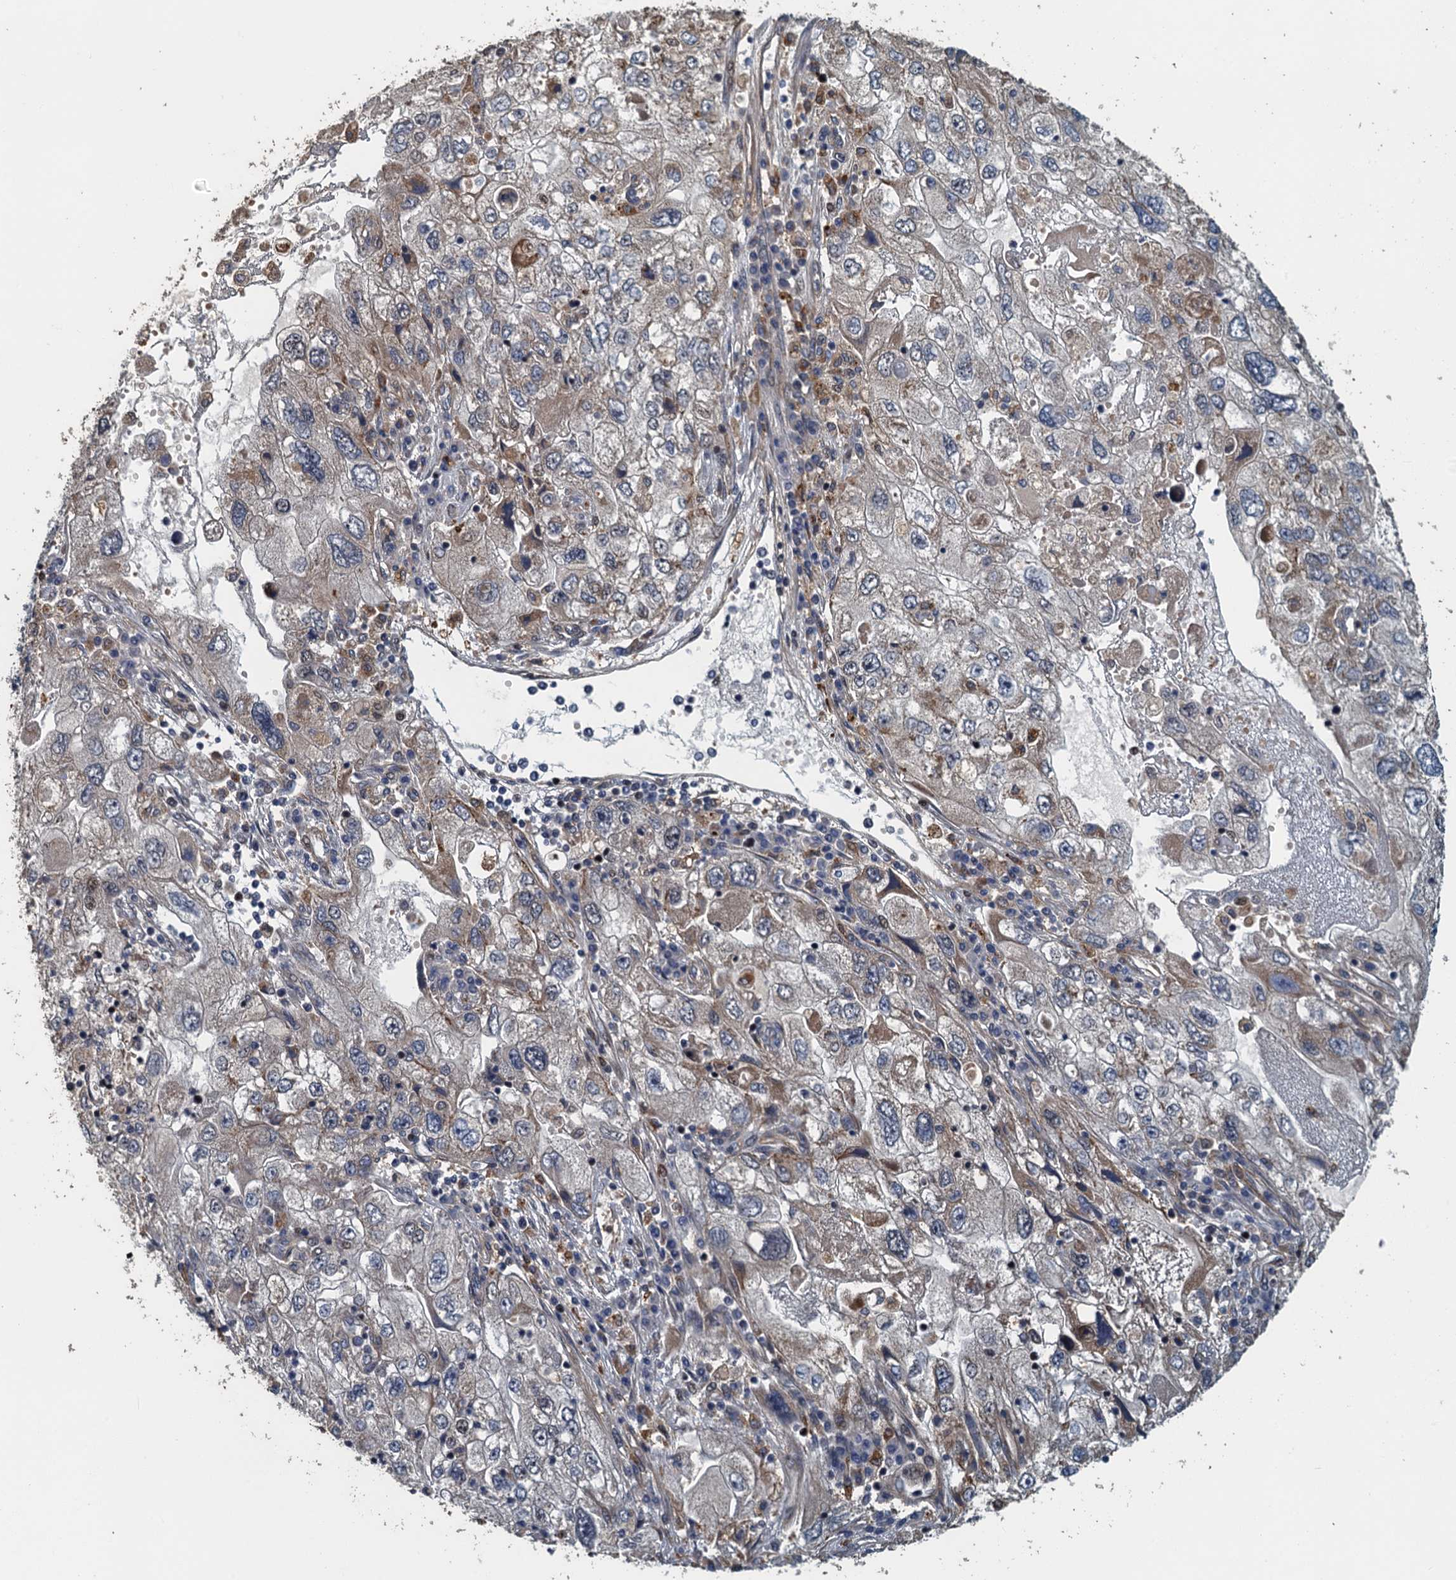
{"staining": {"intensity": "weak", "quantity": "25%-75%", "location": "cytoplasmic/membranous"}, "tissue": "endometrial cancer", "cell_type": "Tumor cells", "image_type": "cancer", "snomed": [{"axis": "morphology", "description": "Adenocarcinoma, NOS"}, {"axis": "topography", "description": "Endometrium"}], "caption": "This is an image of immunohistochemistry staining of endometrial cancer (adenocarcinoma), which shows weak positivity in the cytoplasmic/membranous of tumor cells.", "gene": "AGRN", "patient": {"sex": "female", "age": 49}}